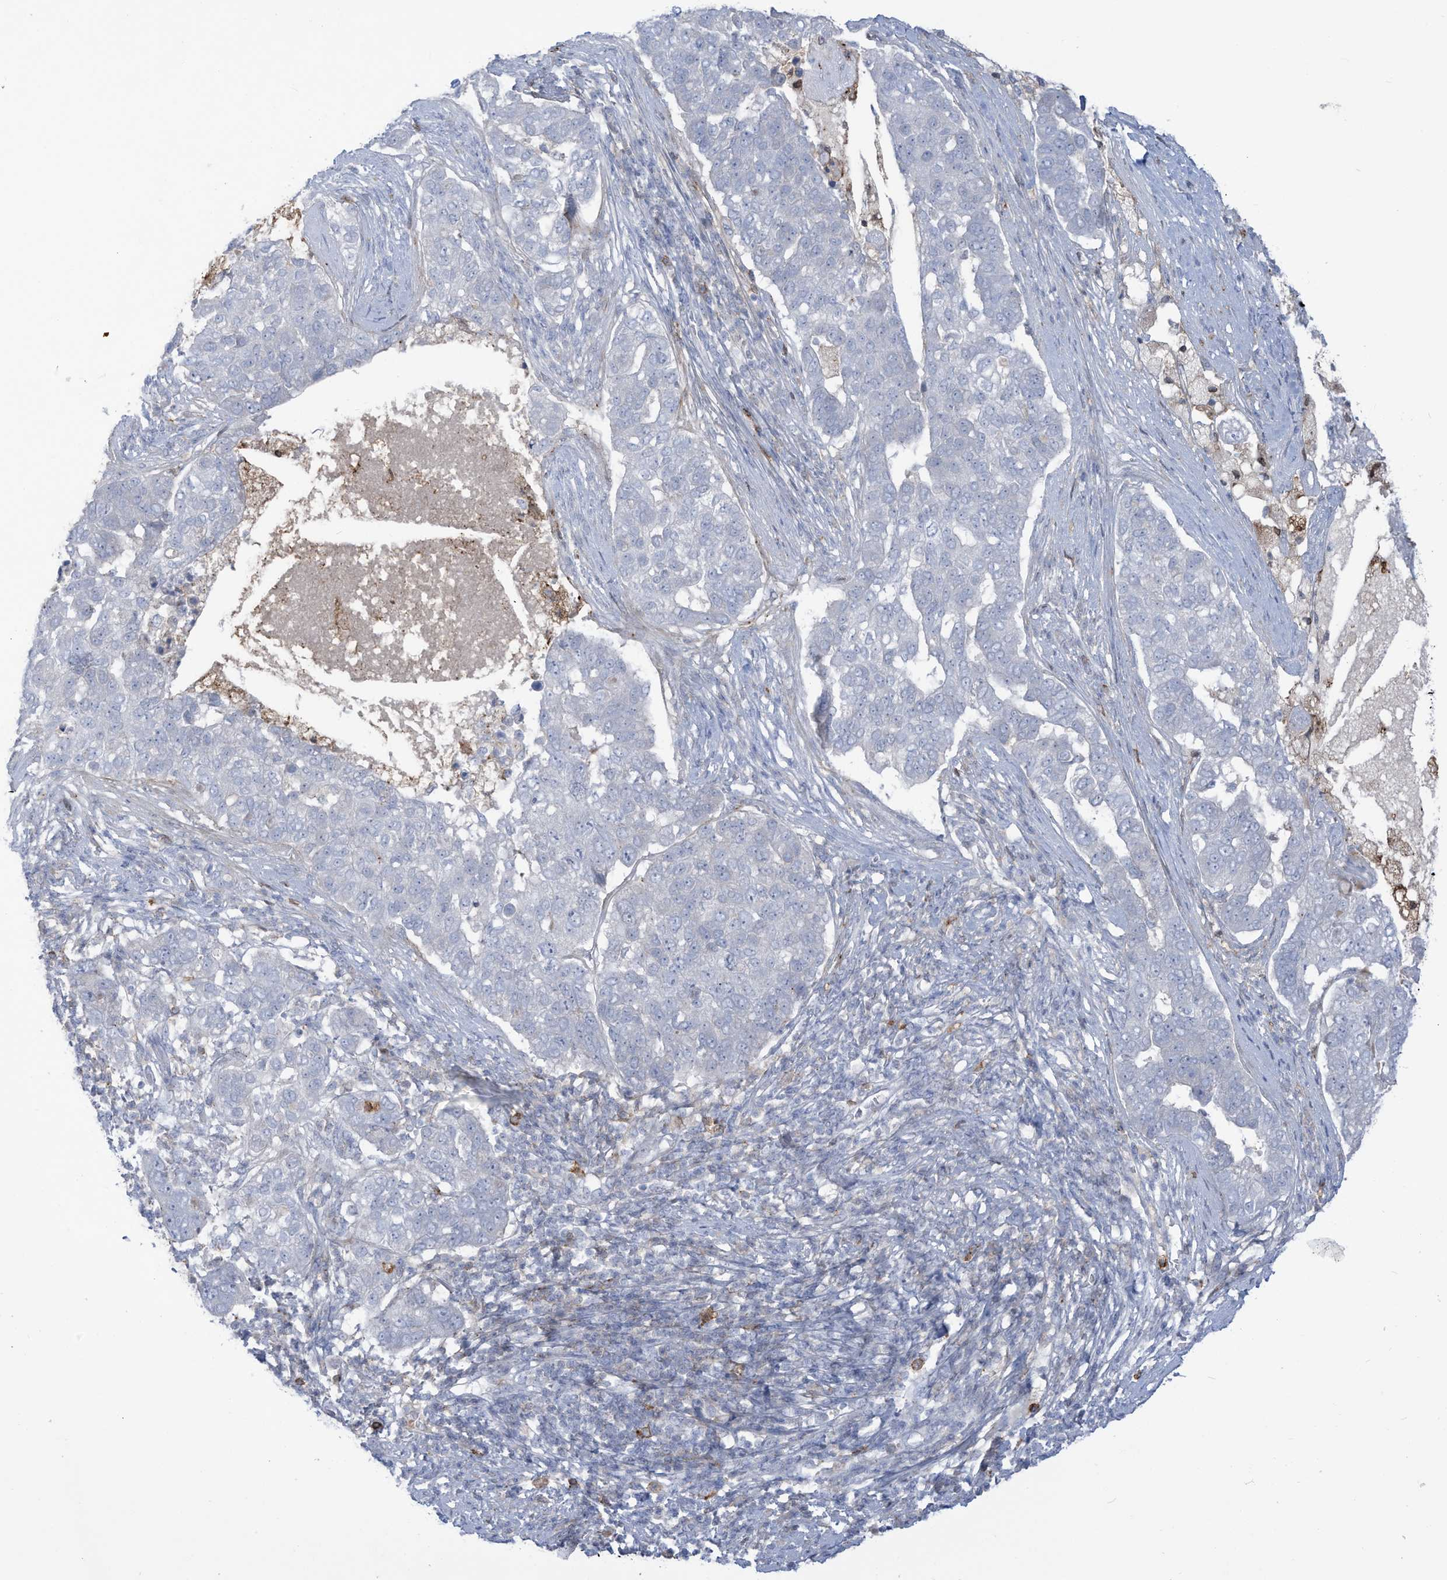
{"staining": {"intensity": "negative", "quantity": "none", "location": "none"}, "tissue": "pancreatic cancer", "cell_type": "Tumor cells", "image_type": "cancer", "snomed": [{"axis": "morphology", "description": "Adenocarcinoma, NOS"}, {"axis": "topography", "description": "Pancreas"}], "caption": "This is an IHC image of pancreatic cancer (adenocarcinoma). There is no staining in tumor cells.", "gene": "NOTO", "patient": {"sex": "female", "age": 61}}